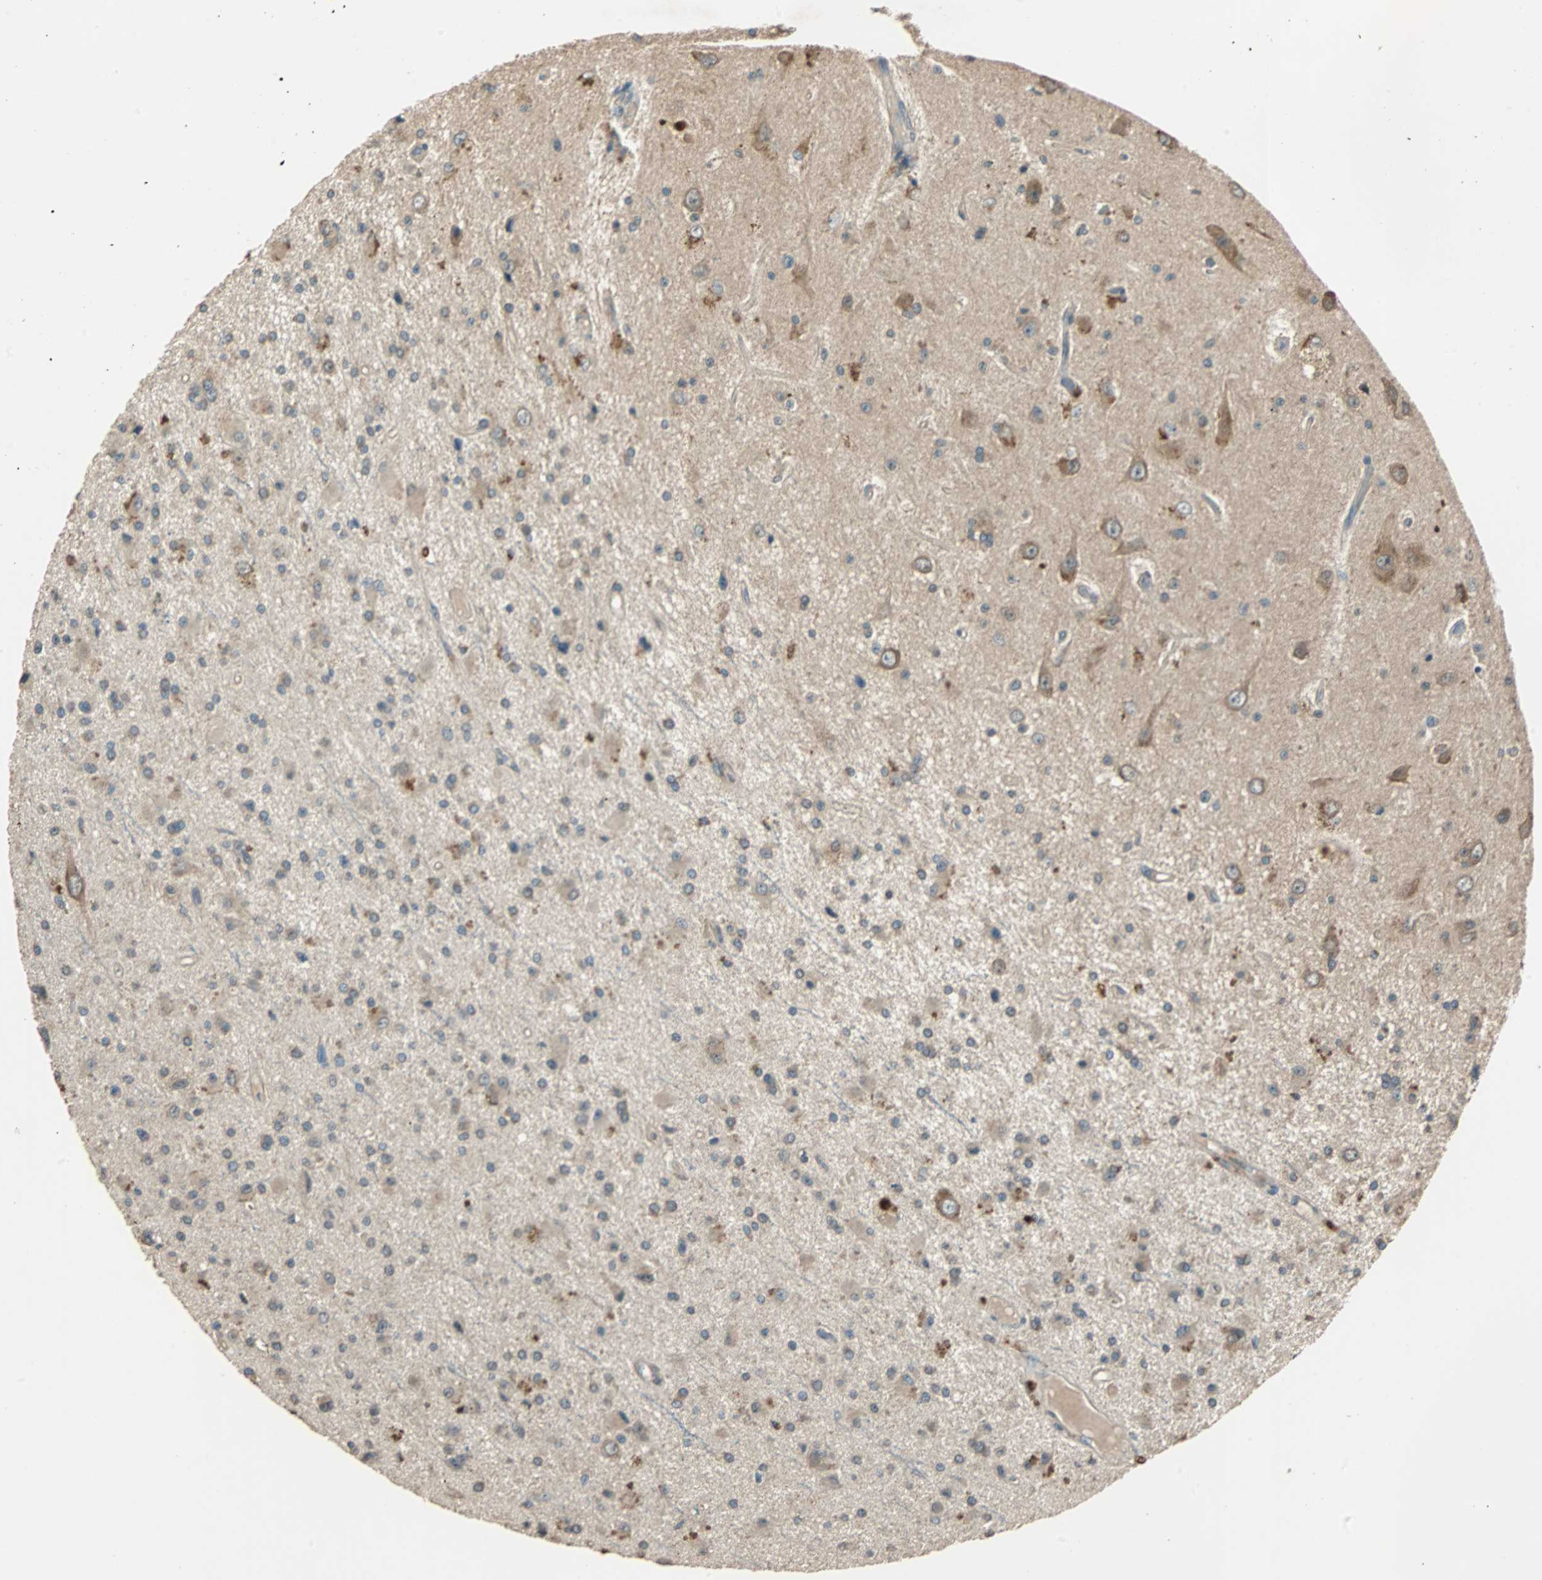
{"staining": {"intensity": "moderate", "quantity": "25%-75%", "location": "cytoplasmic/membranous"}, "tissue": "glioma", "cell_type": "Tumor cells", "image_type": "cancer", "snomed": [{"axis": "morphology", "description": "Glioma, malignant, Low grade"}, {"axis": "topography", "description": "Brain"}], "caption": "This is an image of IHC staining of low-grade glioma (malignant), which shows moderate positivity in the cytoplasmic/membranous of tumor cells.", "gene": "ABHD2", "patient": {"sex": "male", "age": 58}}